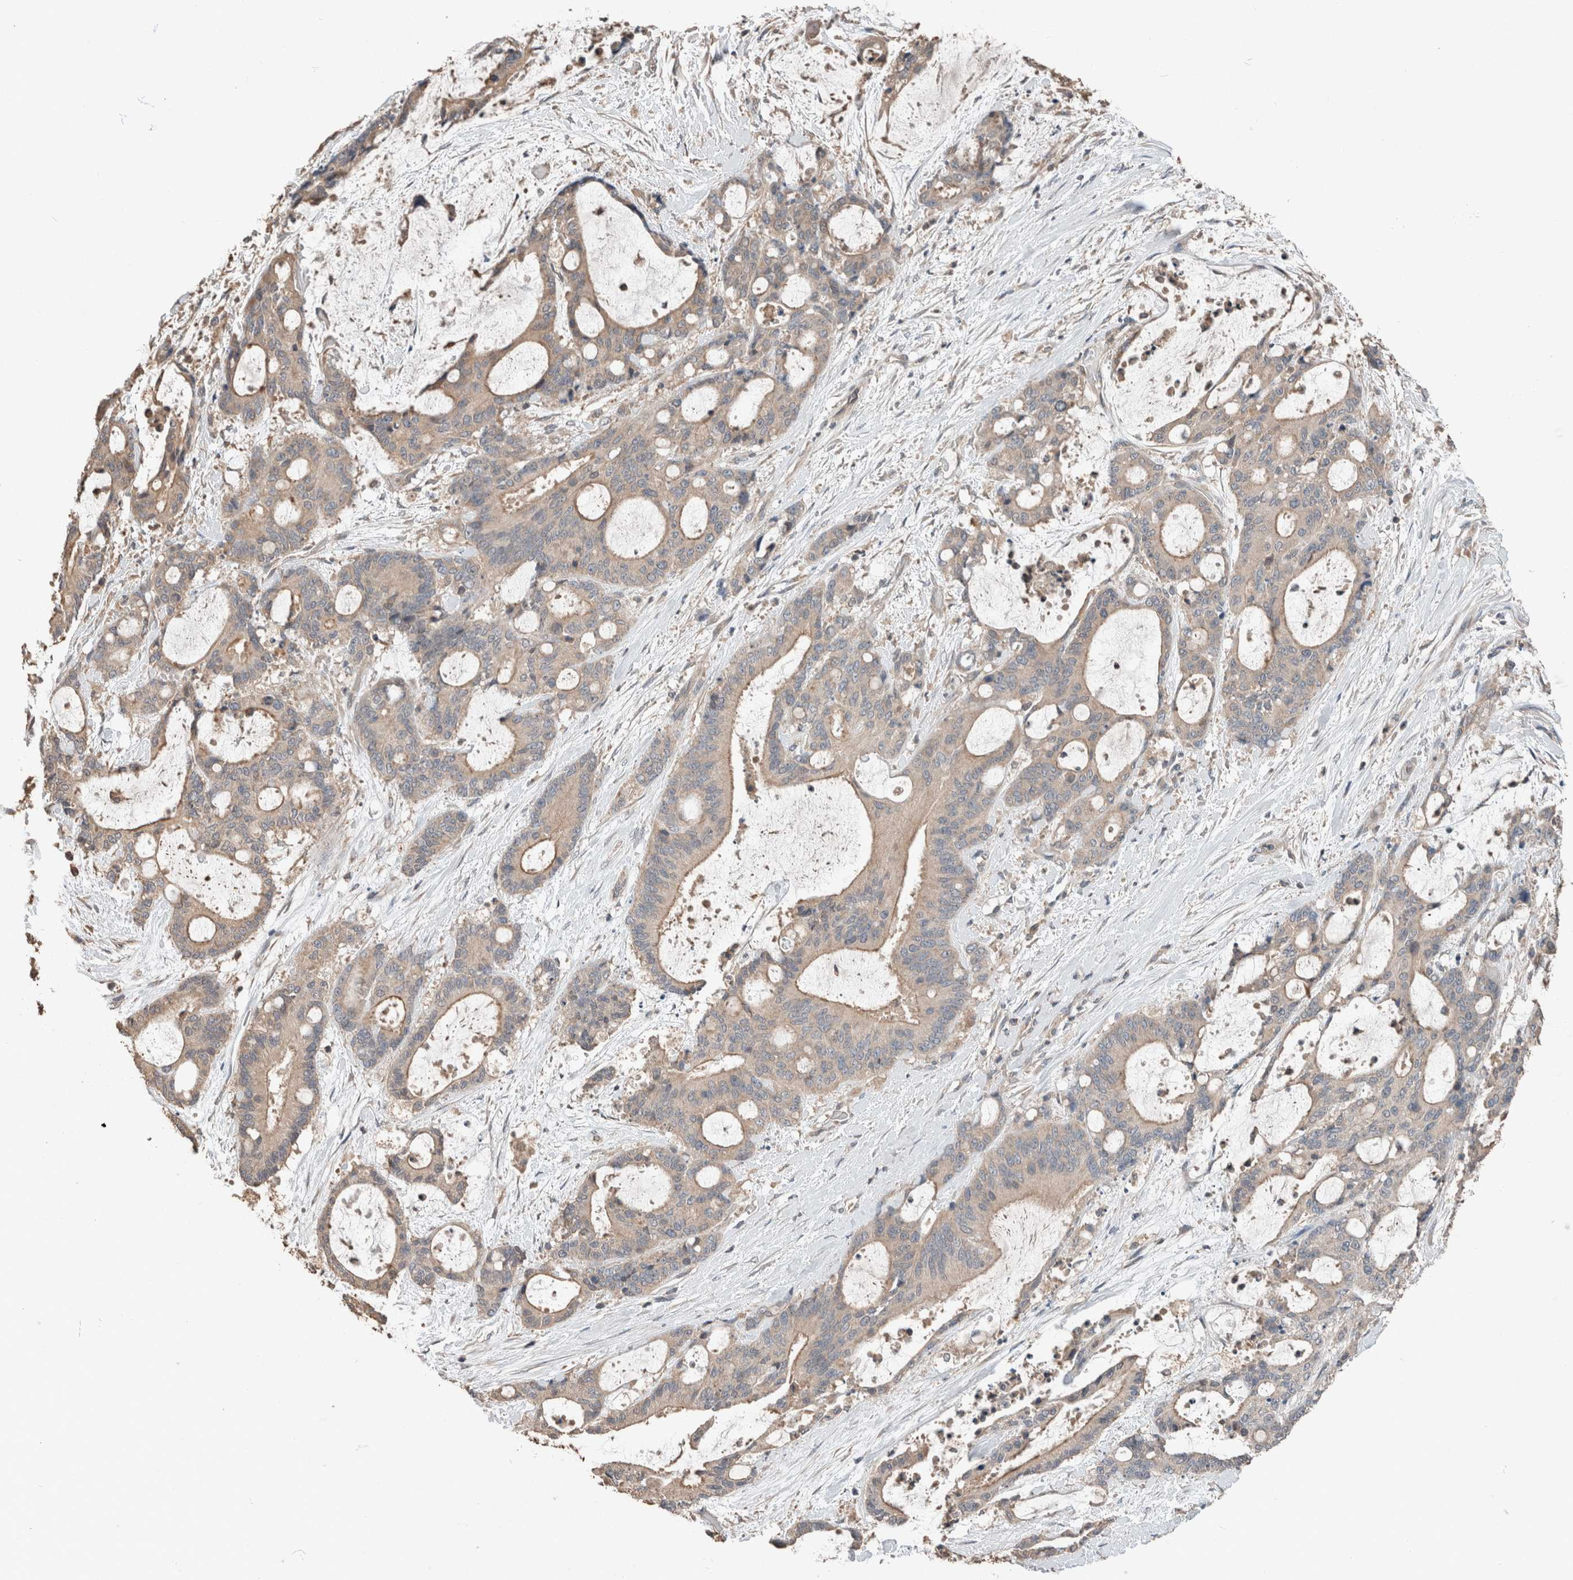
{"staining": {"intensity": "weak", "quantity": "<25%", "location": "cytoplasmic/membranous"}, "tissue": "liver cancer", "cell_type": "Tumor cells", "image_type": "cancer", "snomed": [{"axis": "morphology", "description": "Cholangiocarcinoma"}, {"axis": "topography", "description": "Liver"}], "caption": "This micrograph is of liver cancer (cholangiocarcinoma) stained with immunohistochemistry (IHC) to label a protein in brown with the nuclei are counter-stained blue. There is no expression in tumor cells.", "gene": "ERAP2", "patient": {"sex": "female", "age": 73}}